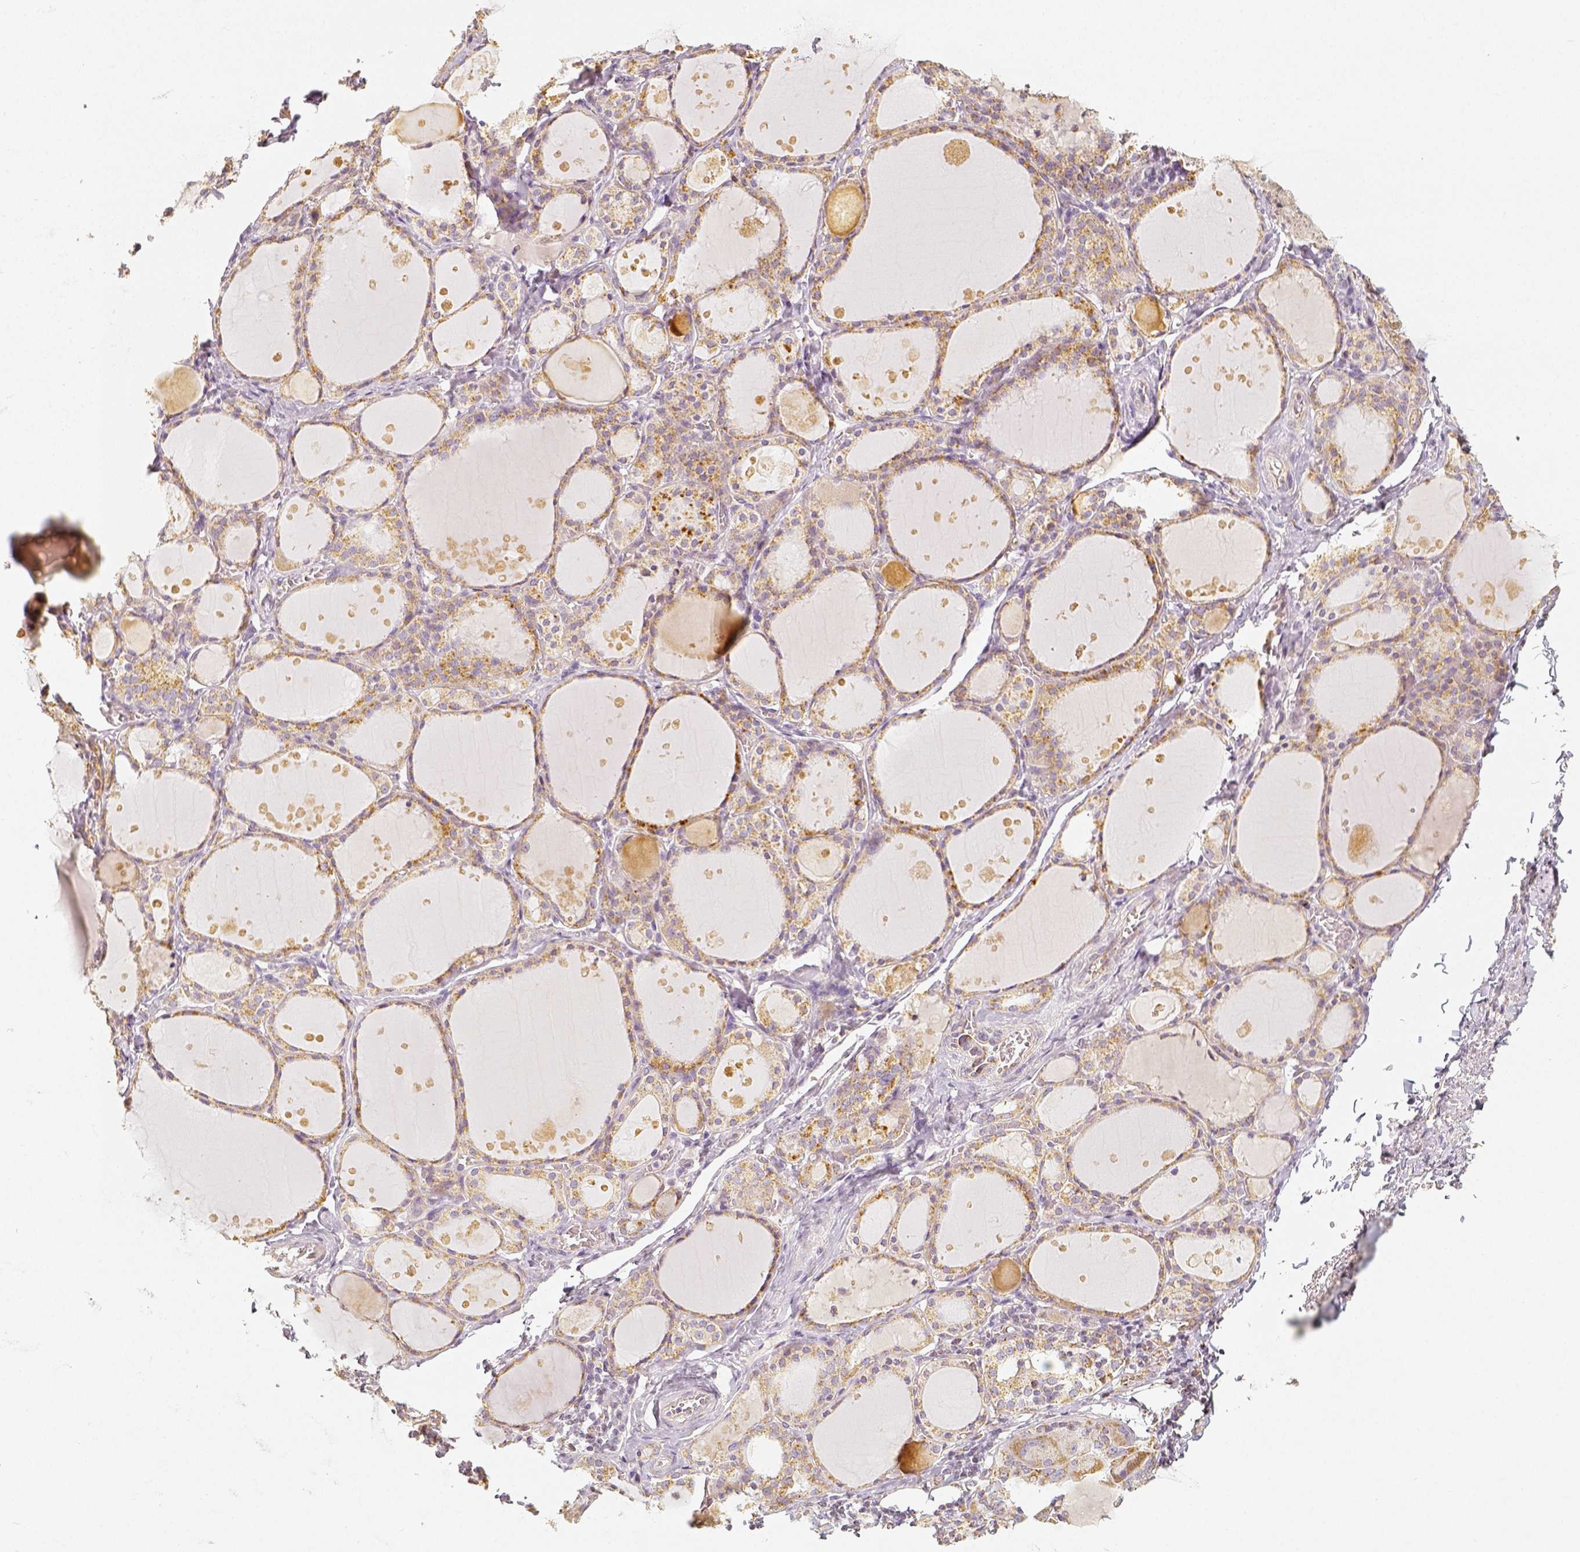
{"staining": {"intensity": "moderate", "quantity": "<25%", "location": "cytoplasmic/membranous"}, "tissue": "thyroid gland", "cell_type": "Glandular cells", "image_type": "normal", "snomed": [{"axis": "morphology", "description": "Normal tissue, NOS"}, {"axis": "topography", "description": "Thyroid gland"}], "caption": "Immunohistochemistry (IHC) image of benign thyroid gland: thyroid gland stained using immunohistochemistry (IHC) demonstrates low levels of moderate protein expression localized specifically in the cytoplasmic/membranous of glandular cells, appearing as a cytoplasmic/membranous brown color.", "gene": "PGAM5", "patient": {"sex": "male", "age": 68}}